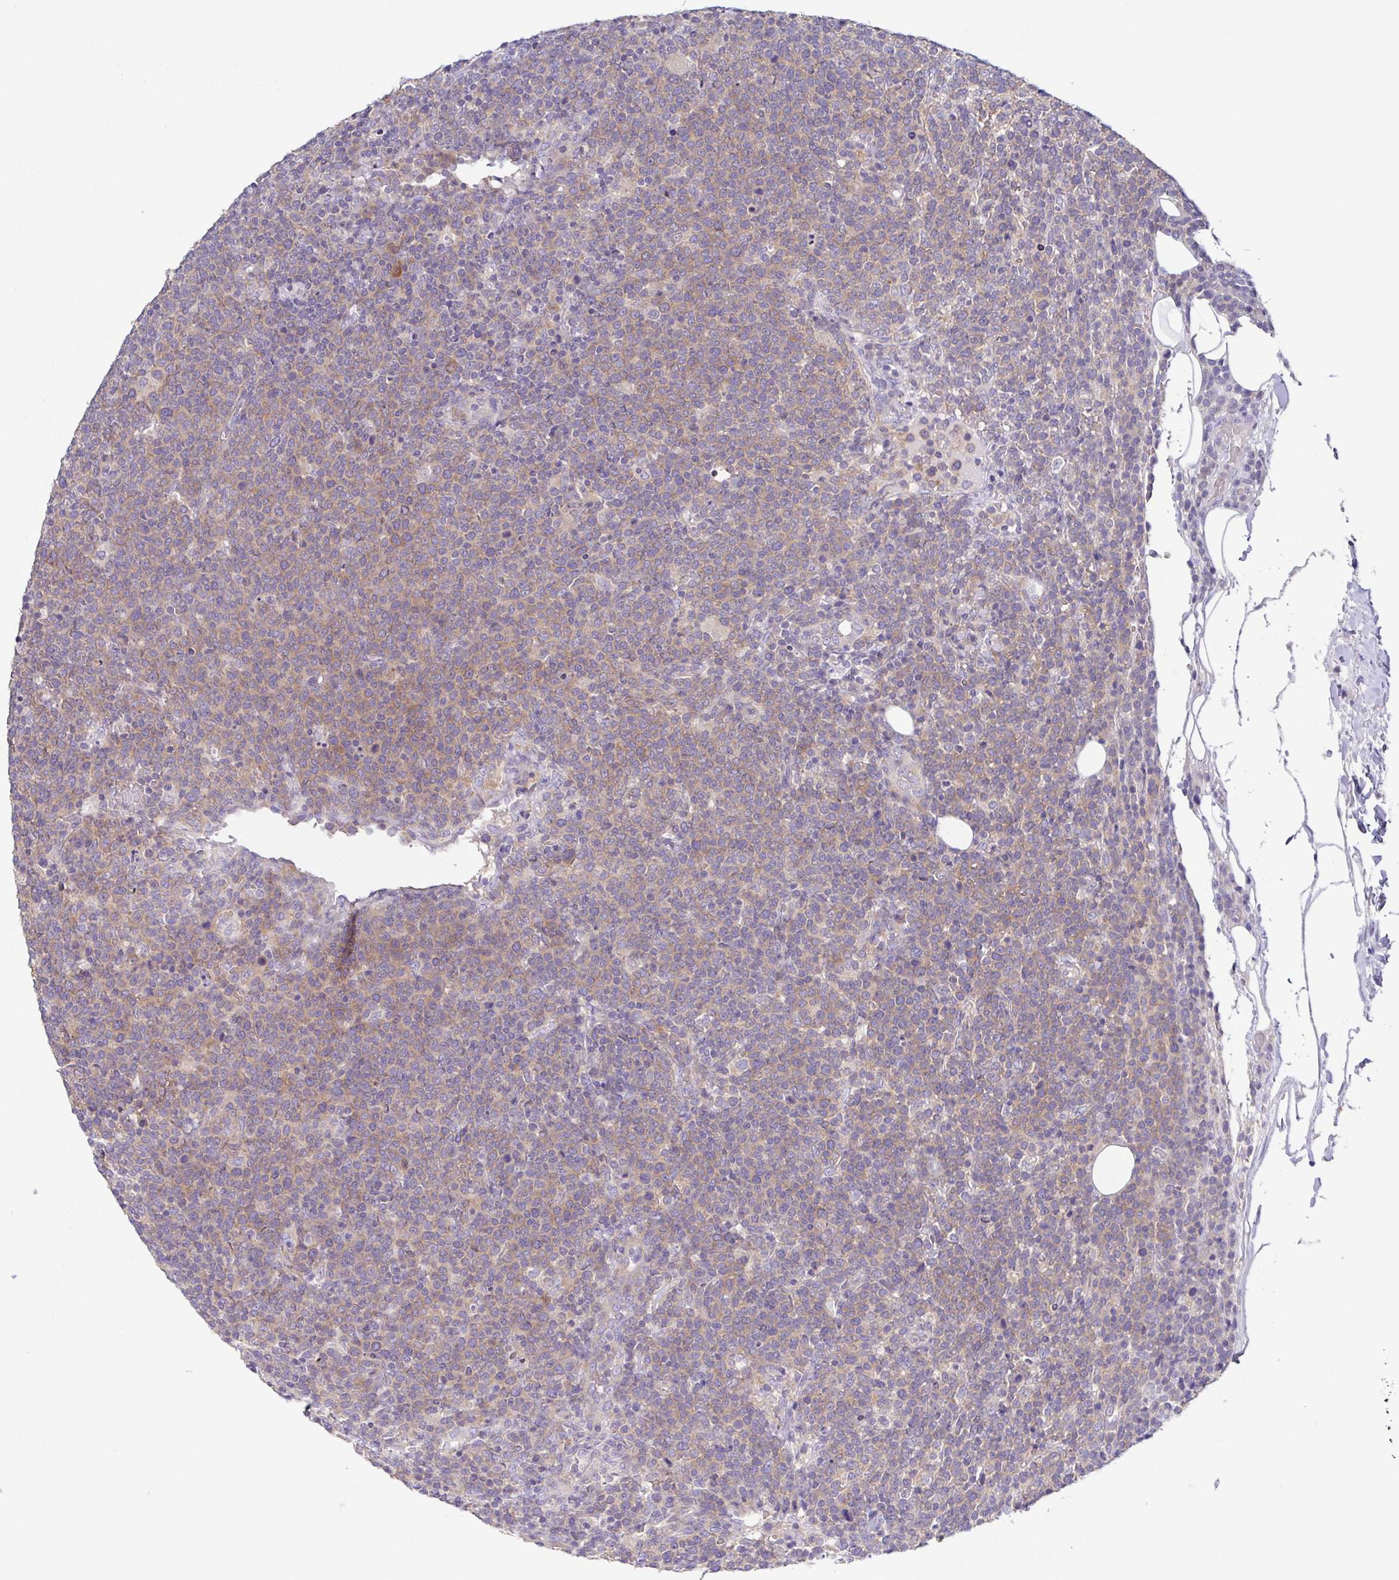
{"staining": {"intensity": "moderate", "quantity": ">75%", "location": "cytoplasmic/membranous"}, "tissue": "lymphoma", "cell_type": "Tumor cells", "image_type": "cancer", "snomed": [{"axis": "morphology", "description": "Malignant lymphoma, non-Hodgkin's type, High grade"}, {"axis": "topography", "description": "Lymph node"}], "caption": "The micrograph exhibits staining of high-grade malignant lymphoma, non-Hodgkin's type, revealing moderate cytoplasmic/membranous protein positivity (brown color) within tumor cells.", "gene": "CFAP97D1", "patient": {"sex": "male", "age": 61}}